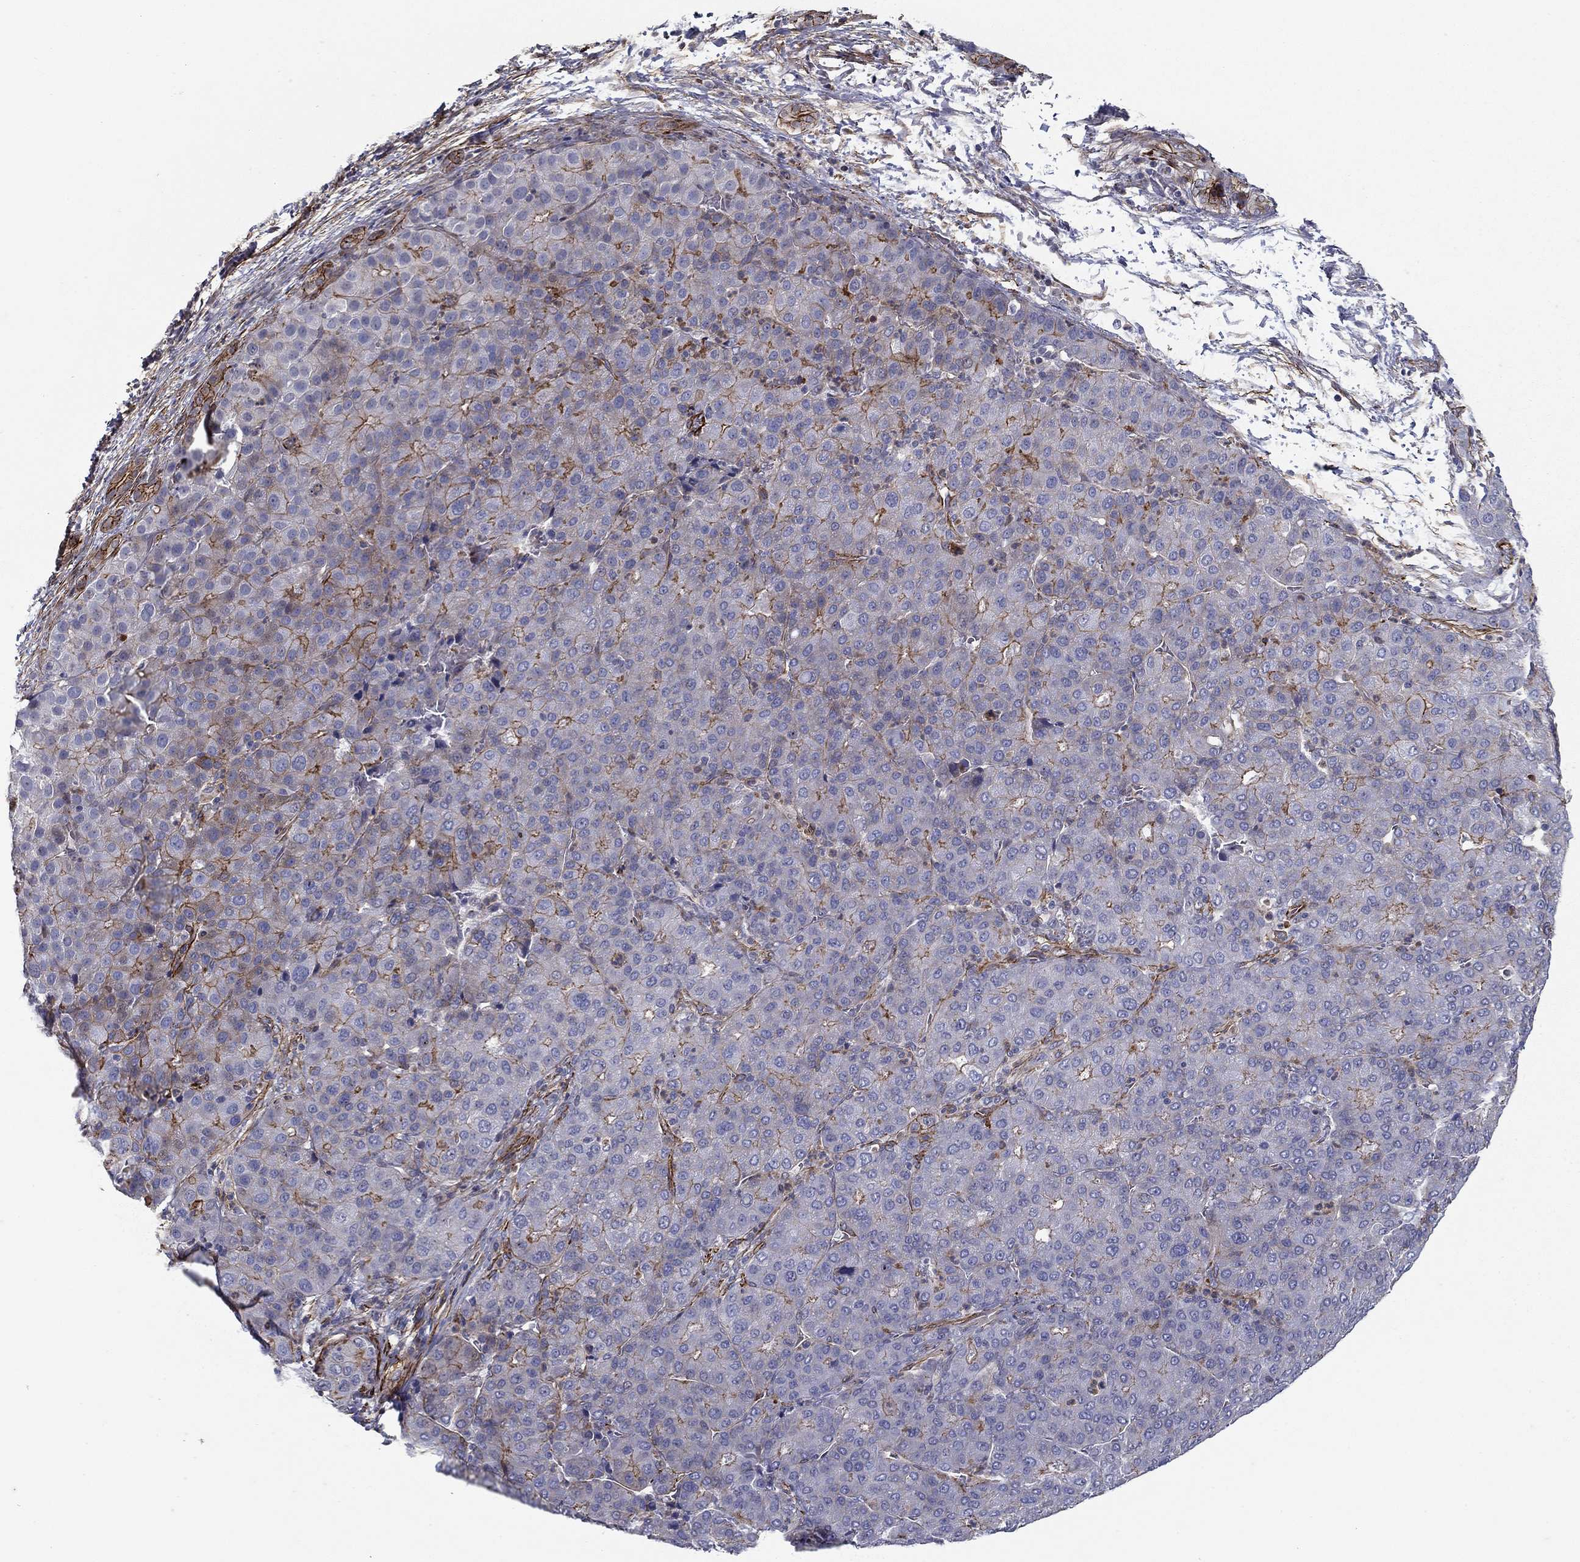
{"staining": {"intensity": "strong", "quantity": "<25%", "location": "cytoplasmic/membranous"}, "tissue": "liver cancer", "cell_type": "Tumor cells", "image_type": "cancer", "snomed": [{"axis": "morphology", "description": "Carcinoma, Hepatocellular, NOS"}, {"axis": "topography", "description": "Liver"}], "caption": "There is medium levels of strong cytoplasmic/membranous staining in tumor cells of hepatocellular carcinoma (liver), as demonstrated by immunohistochemical staining (brown color).", "gene": "KRBA1", "patient": {"sex": "male", "age": 65}}